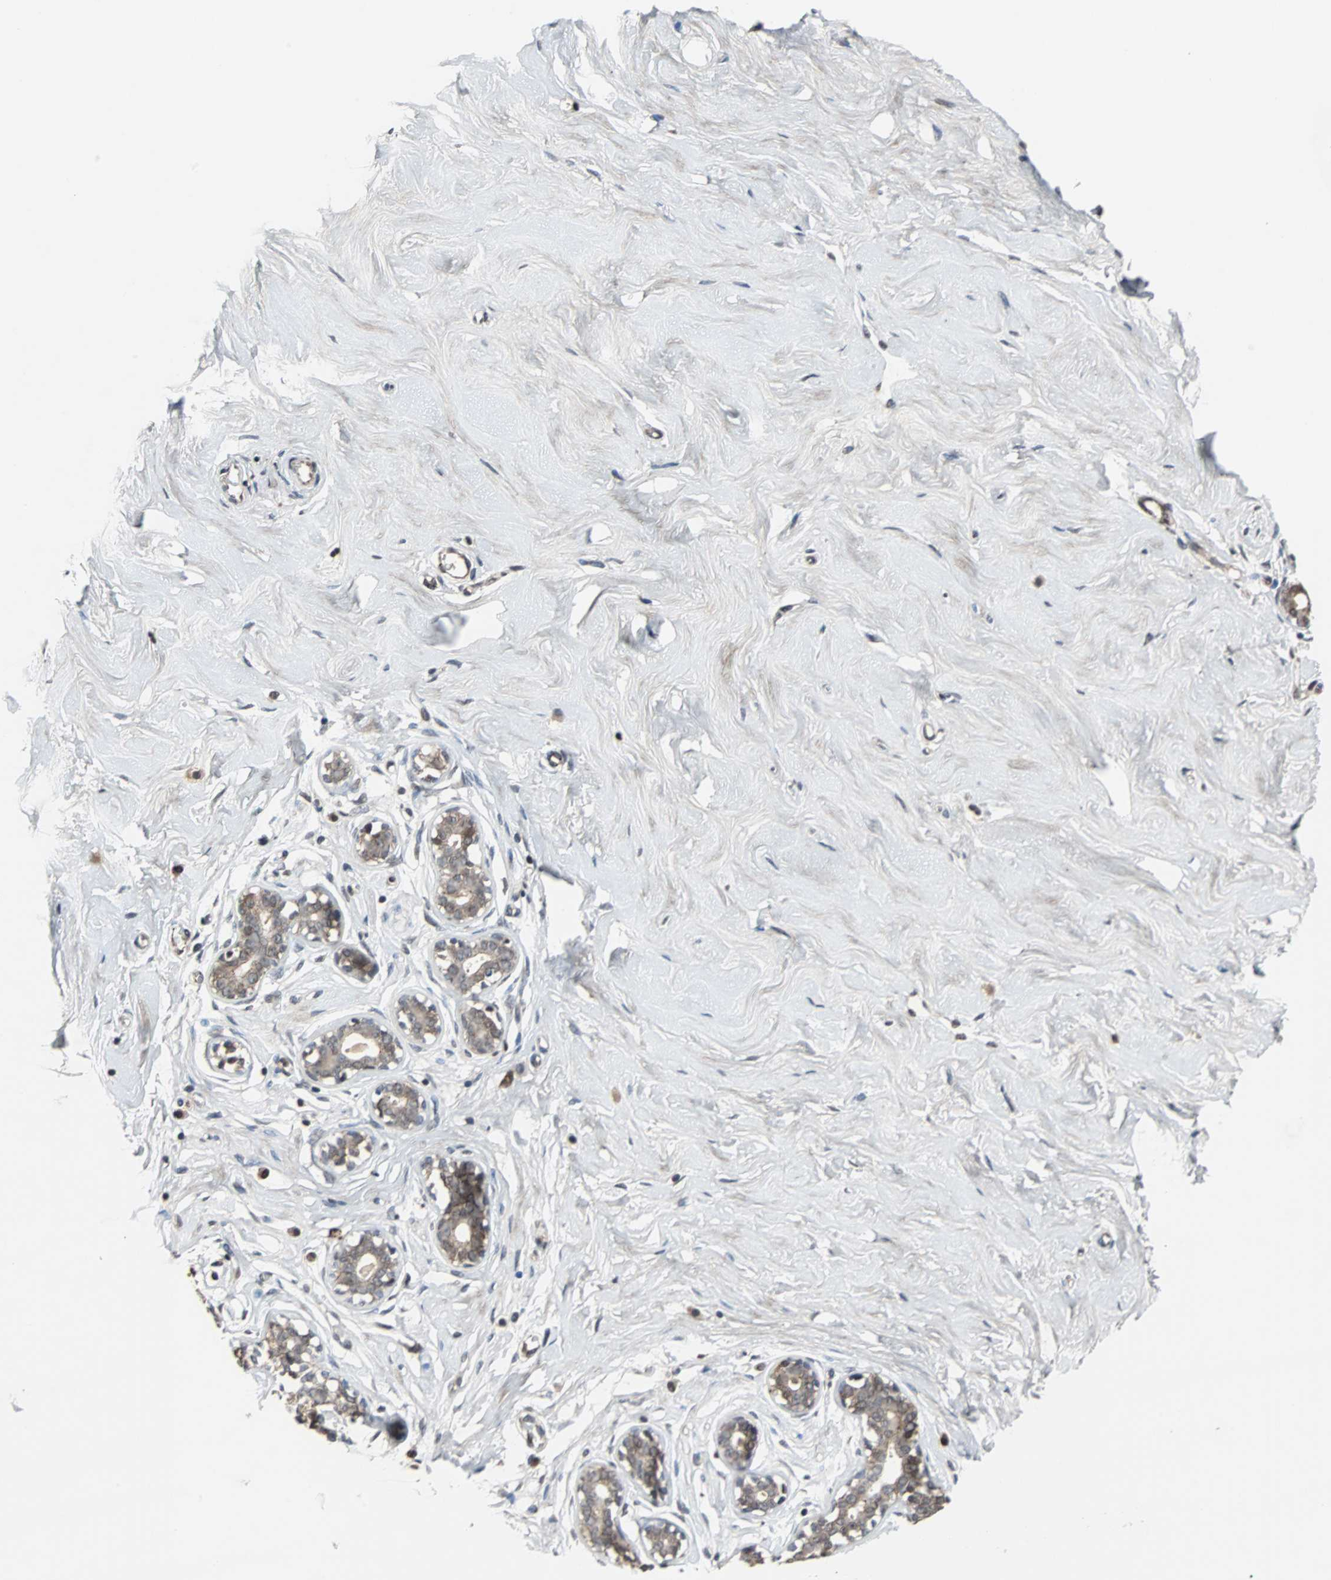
{"staining": {"intensity": "weak", "quantity": "25%-75%", "location": "cytoplasmic/membranous,nuclear"}, "tissue": "breast", "cell_type": "Adipocytes", "image_type": "normal", "snomed": [{"axis": "morphology", "description": "Normal tissue, NOS"}, {"axis": "topography", "description": "Breast"}], "caption": "Protein expression analysis of normal breast shows weak cytoplasmic/membranous,nuclear expression in approximately 25%-75% of adipocytes. The protein is shown in brown color, while the nuclei are stained blue.", "gene": "LSR", "patient": {"sex": "female", "age": 23}}